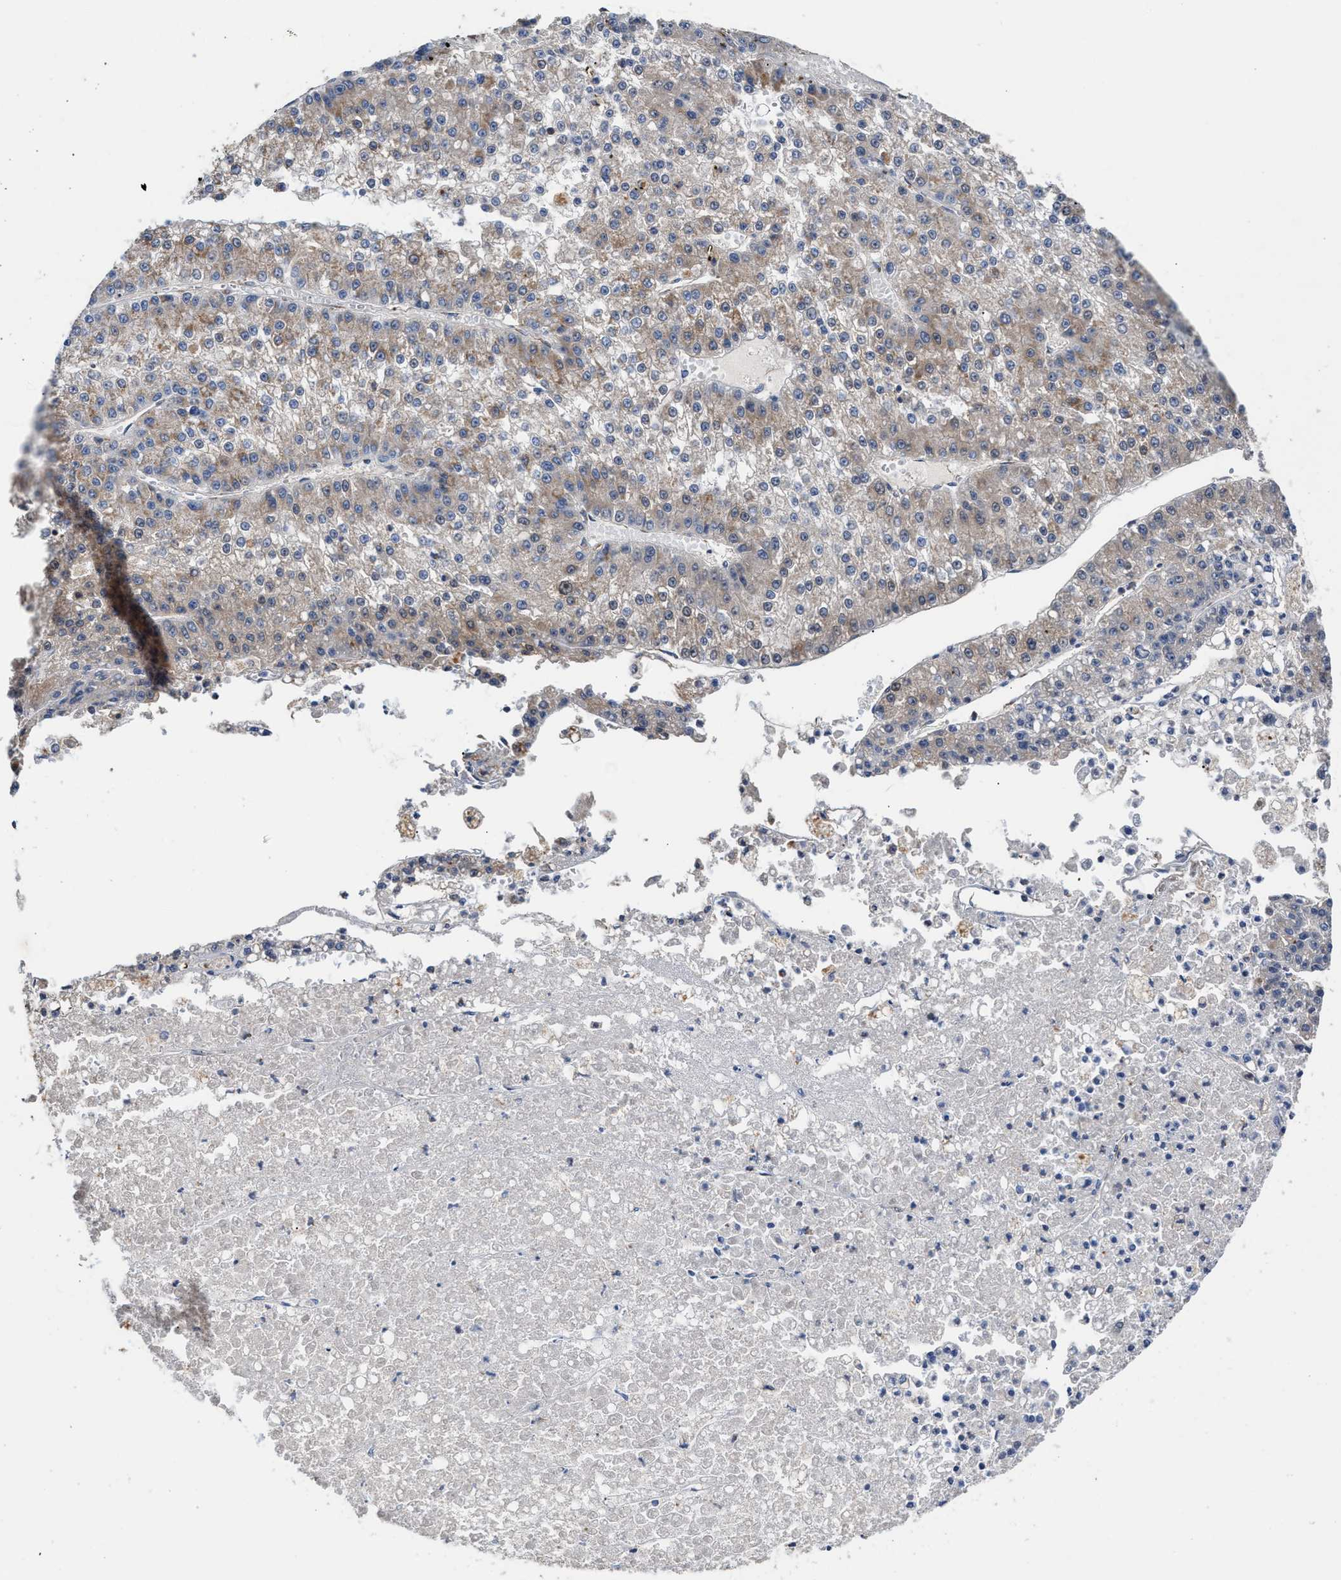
{"staining": {"intensity": "moderate", "quantity": "25%-75%", "location": "cytoplasmic/membranous"}, "tissue": "liver cancer", "cell_type": "Tumor cells", "image_type": "cancer", "snomed": [{"axis": "morphology", "description": "Carcinoma, Hepatocellular, NOS"}, {"axis": "topography", "description": "Liver"}], "caption": "Liver cancer (hepatocellular carcinoma) stained with a brown dye exhibits moderate cytoplasmic/membranous positive positivity in approximately 25%-75% of tumor cells.", "gene": "MECR", "patient": {"sex": "female", "age": 73}}